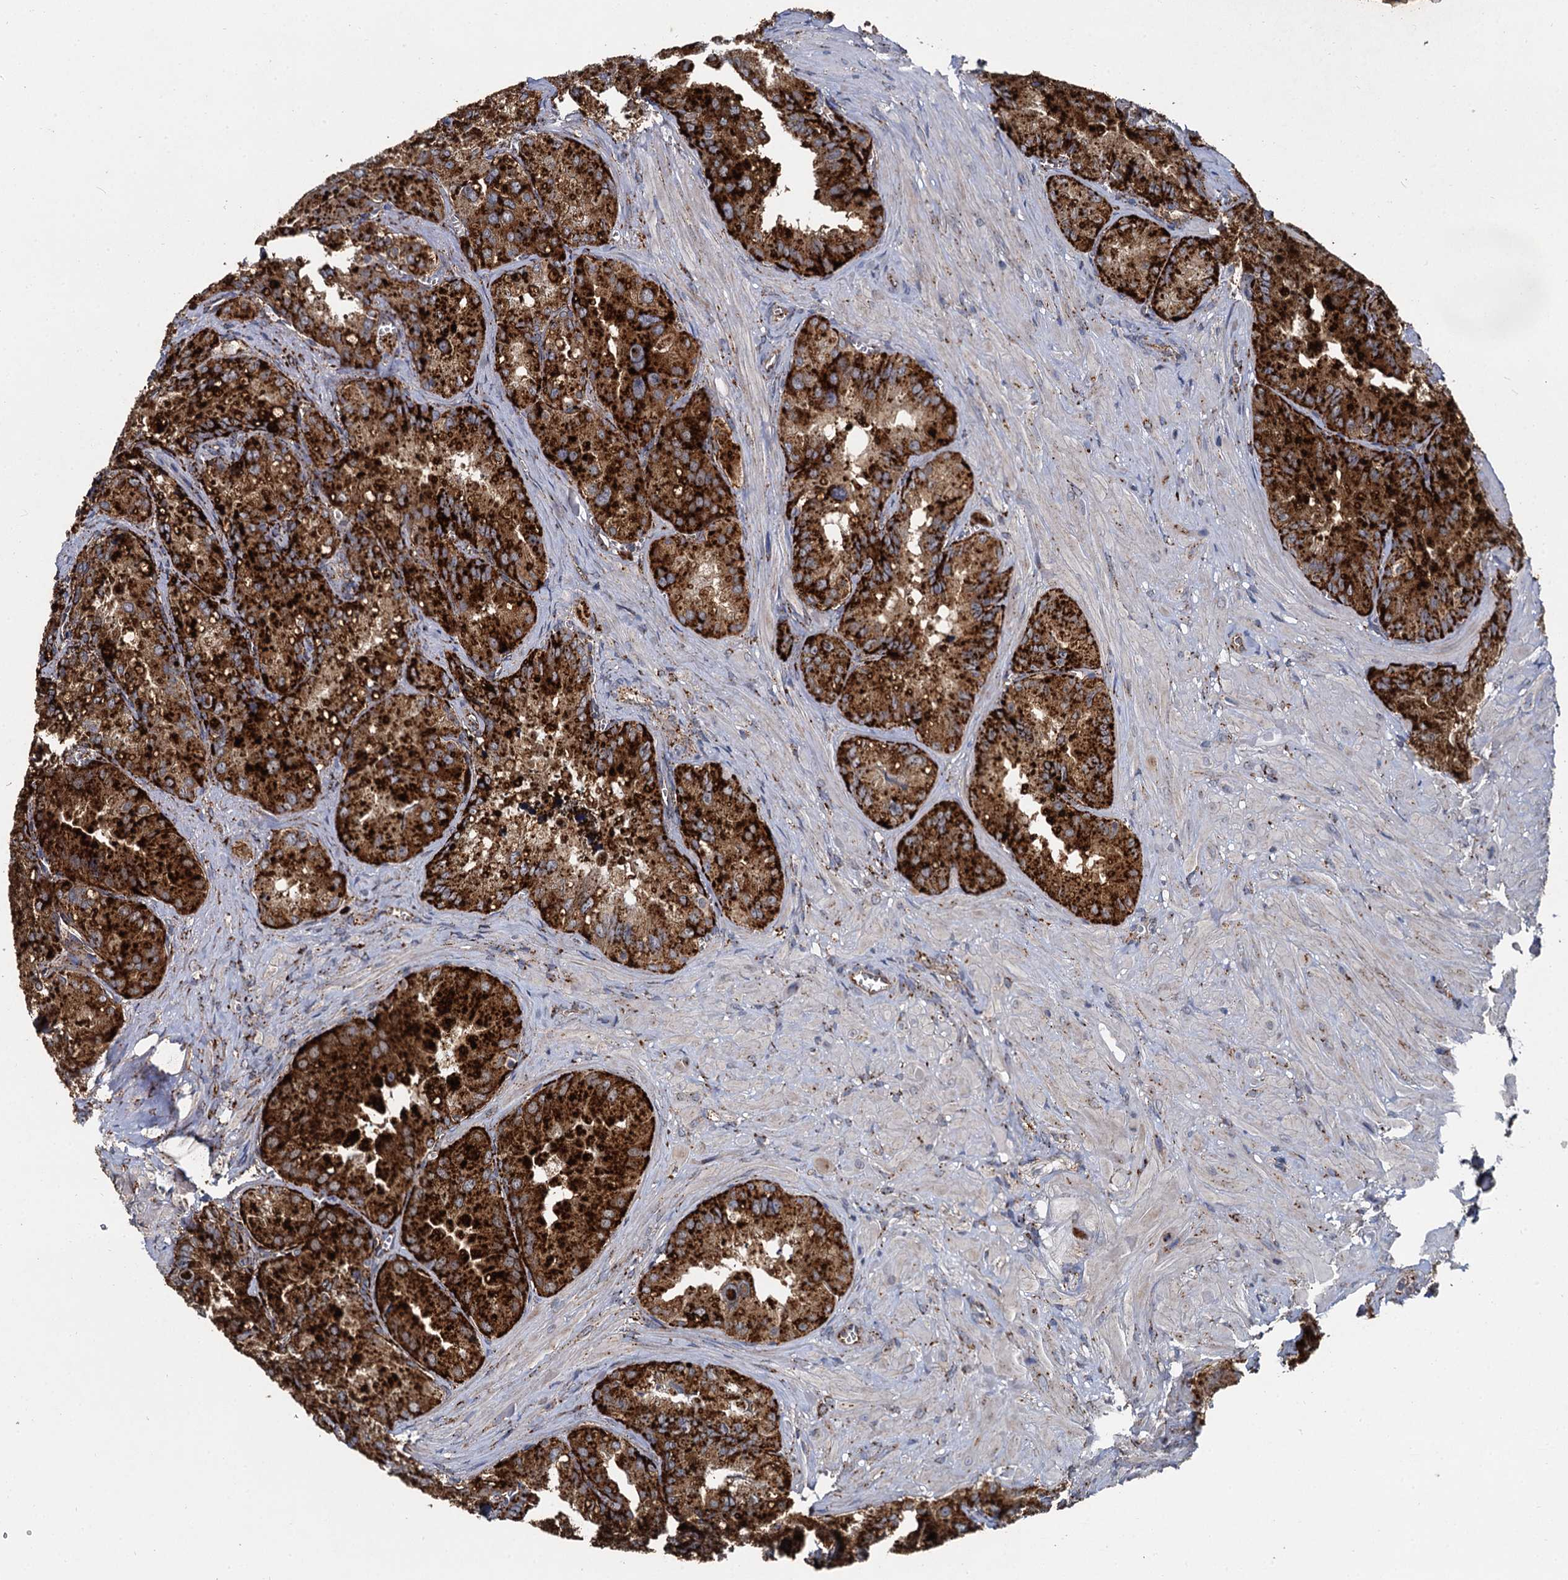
{"staining": {"intensity": "strong", "quantity": ">75%", "location": "cytoplasmic/membranous"}, "tissue": "seminal vesicle", "cell_type": "Glandular cells", "image_type": "normal", "snomed": [{"axis": "morphology", "description": "Normal tissue, NOS"}, {"axis": "topography", "description": "Seminal veicle"}], "caption": "High-power microscopy captured an IHC photomicrograph of benign seminal vesicle, revealing strong cytoplasmic/membranous positivity in about >75% of glandular cells.", "gene": "GBA1", "patient": {"sex": "male", "age": 62}}